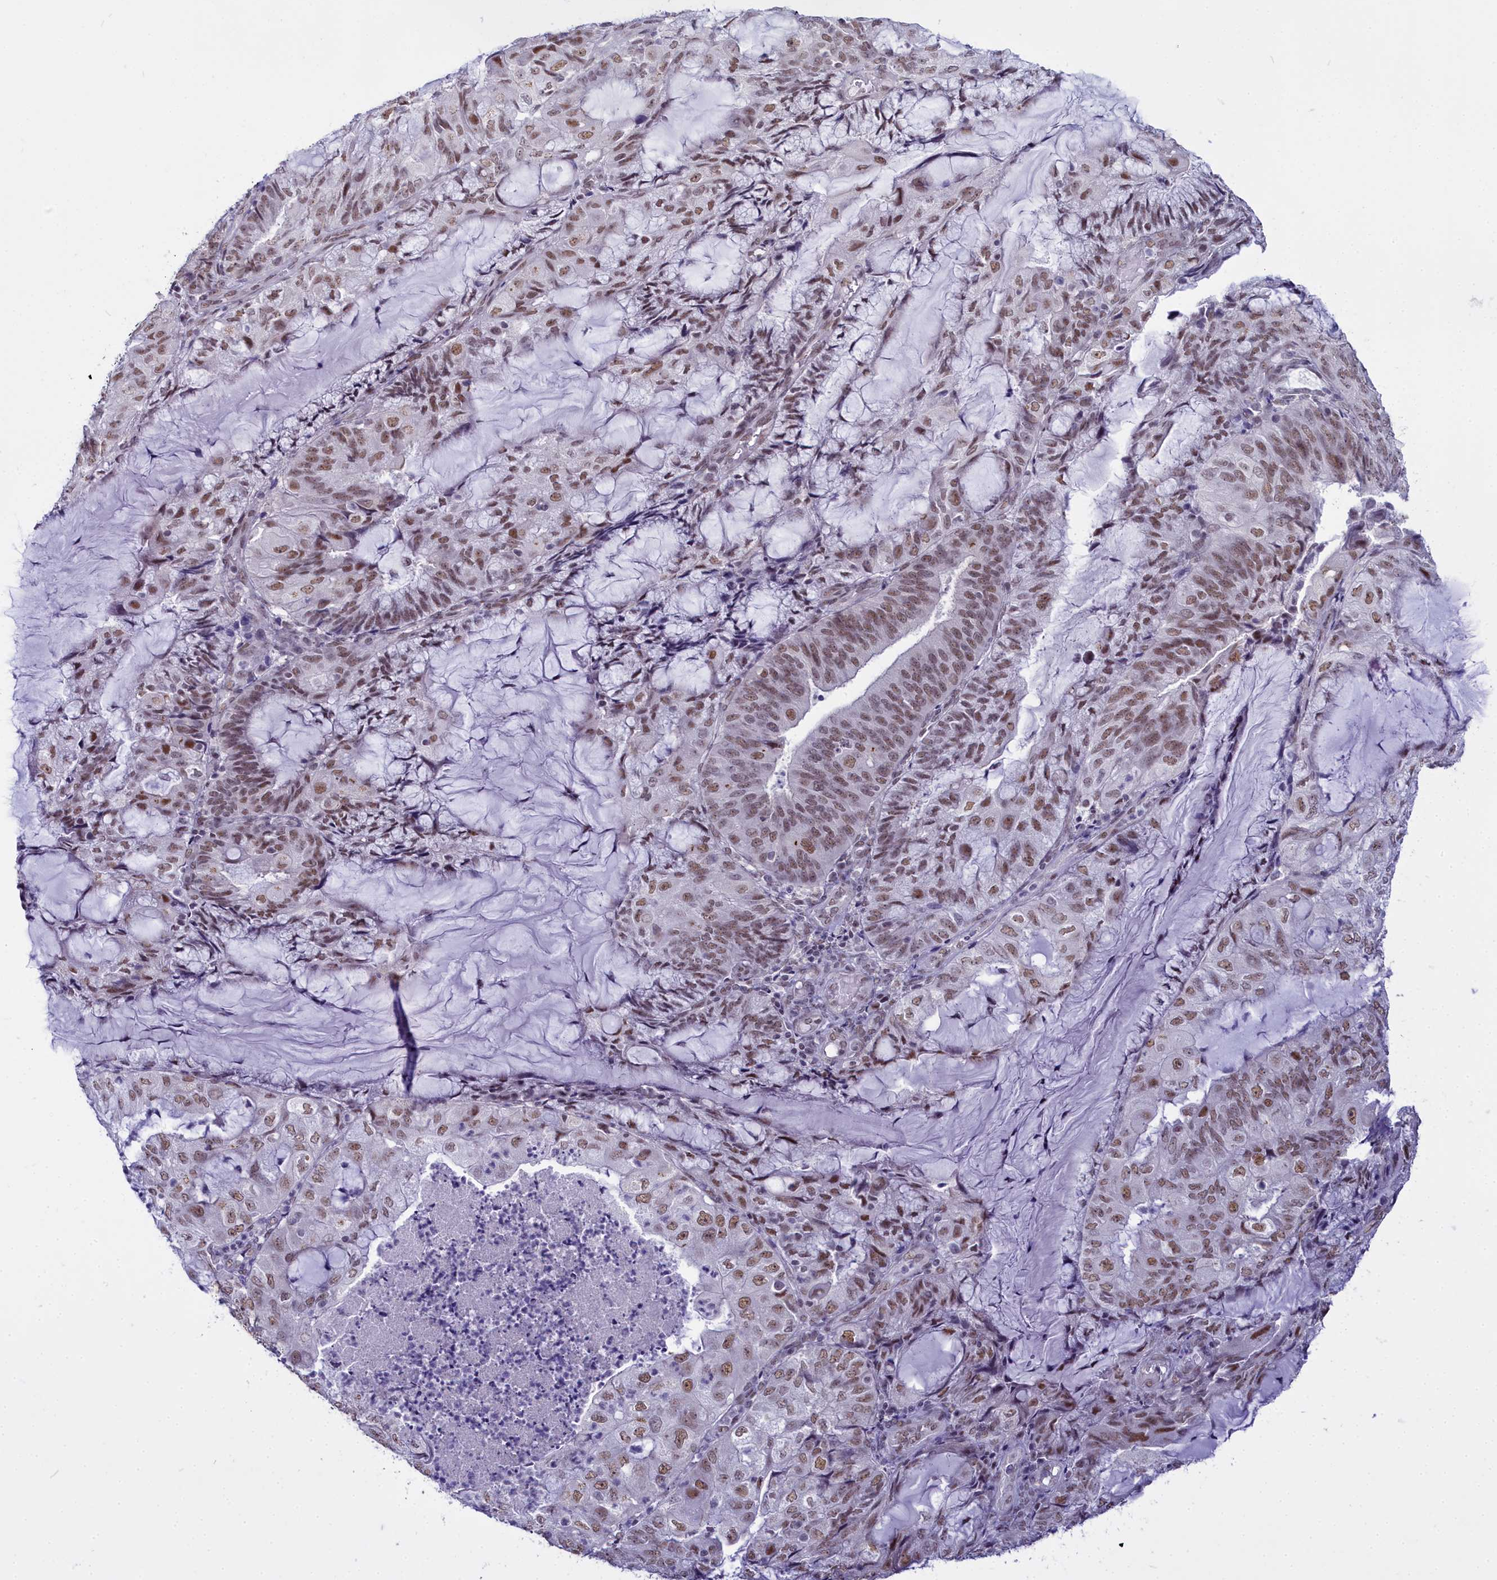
{"staining": {"intensity": "moderate", "quantity": ">75%", "location": "nuclear"}, "tissue": "endometrial cancer", "cell_type": "Tumor cells", "image_type": "cancer", "snomed": [{"axis": "morphology", "description": "Adenocarcinoma, NOS"}, {"axis": "topography", "description": "Endometrium"}], "caption": "Adenocarcinoma (endometrial) stained for a protein reveals moderate nuclear positivity in tumor cells.", "gene": "RBM12", "patient": {"sex": "female", "age": 81}}